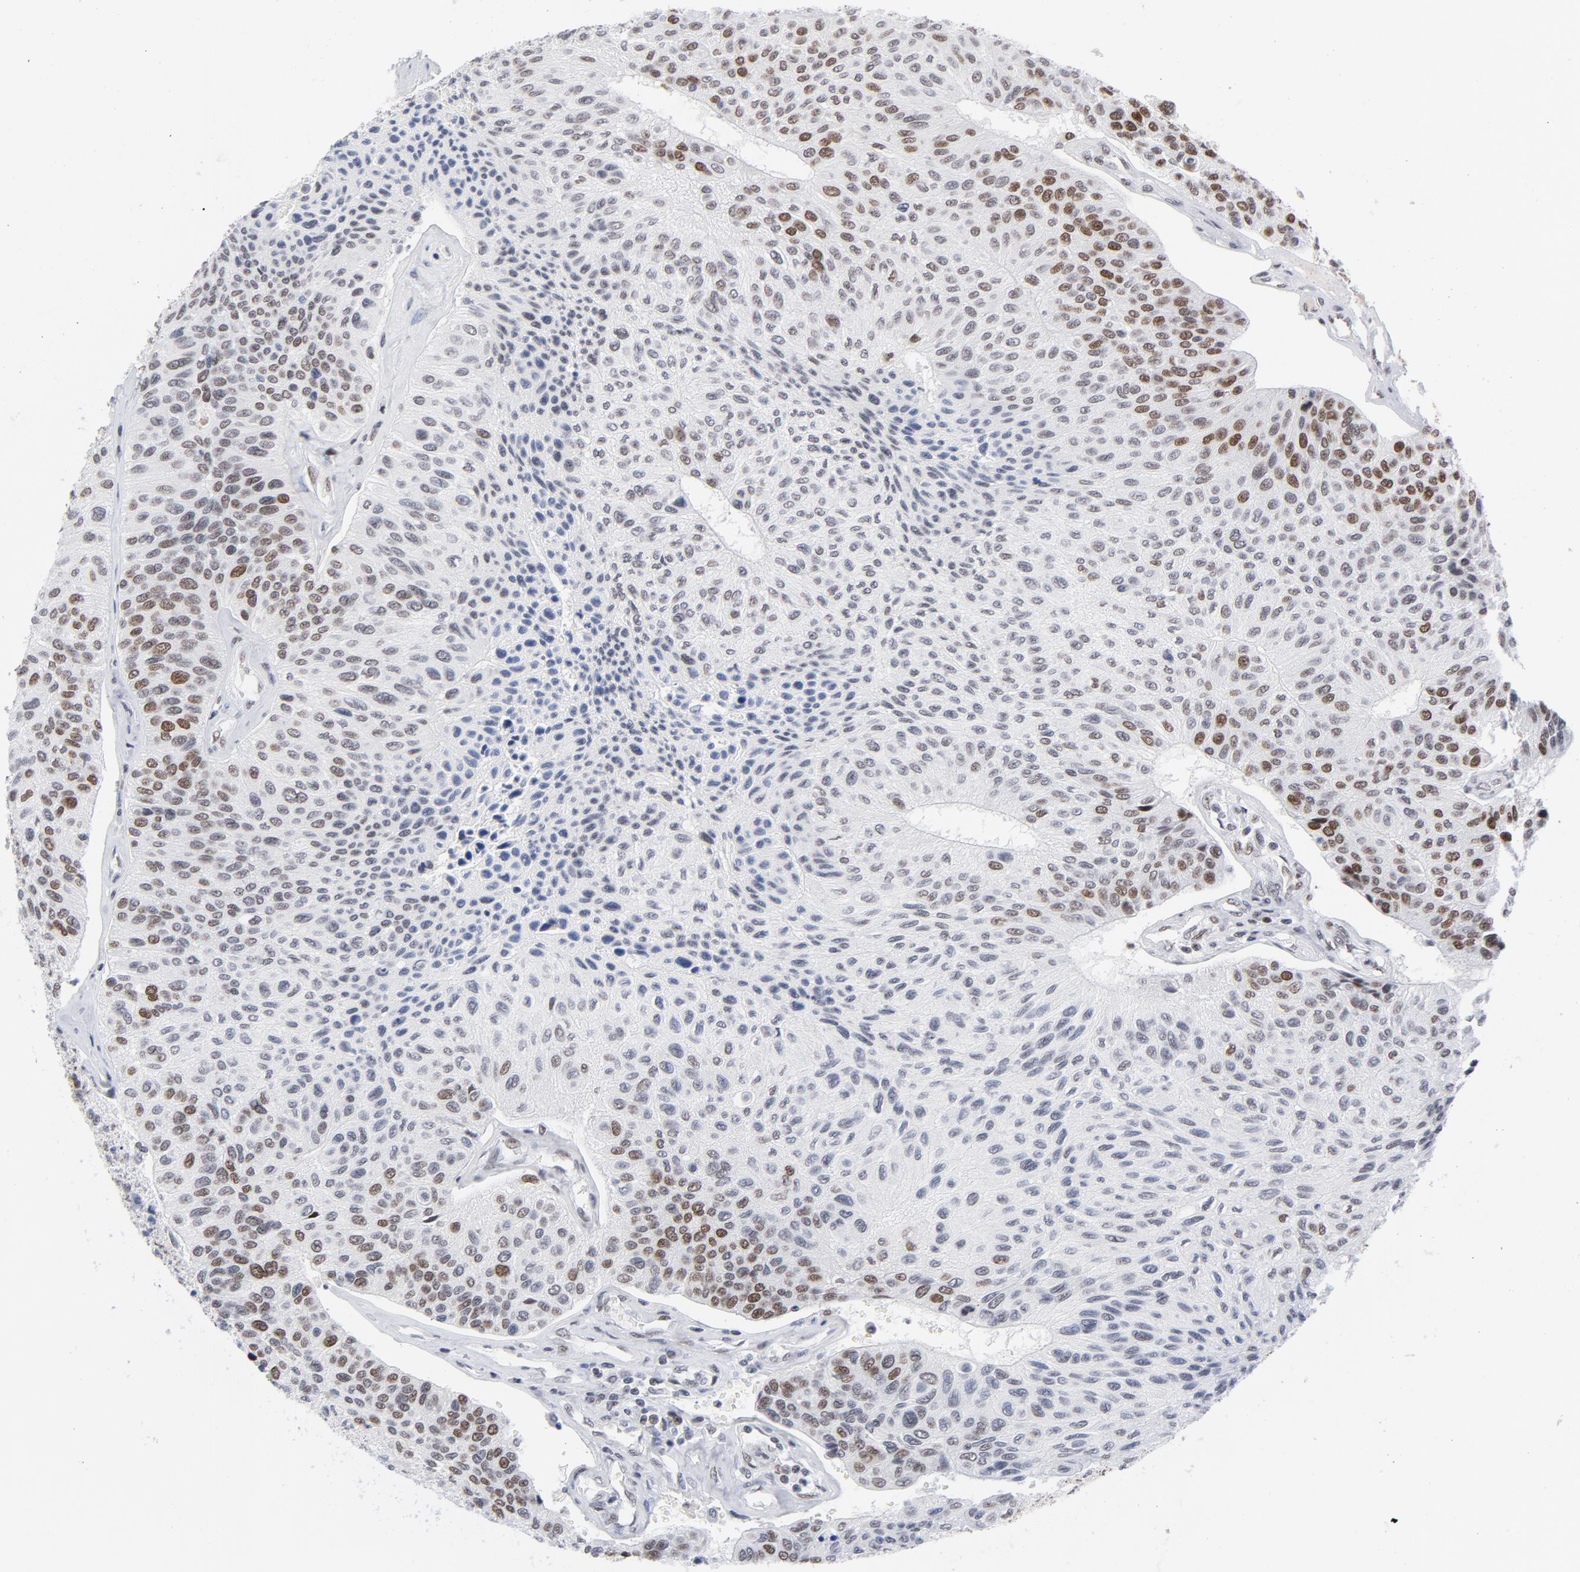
{"staining": {"intensity": "weak", "quantity": "<25%", "location": "nuclear"}, "tissue": "urothelial cancer", "cell_type": "Tumor cells", "image_type": "cancer", "snomed": [{"axis": "morphology", "description": "Urothelial carcinoma, High grade"}, {"axis": "topography", "description": "Urinary bladder"}], "caption": "A high-resolution histopathology image shows immunohistochemistry (IHC) staining of urothelial carcinoma (high-grade), which exhibits no significant expression in tumor cells.", "gene": "RFC4", "patient": {"sex": "male", "age": 66}}